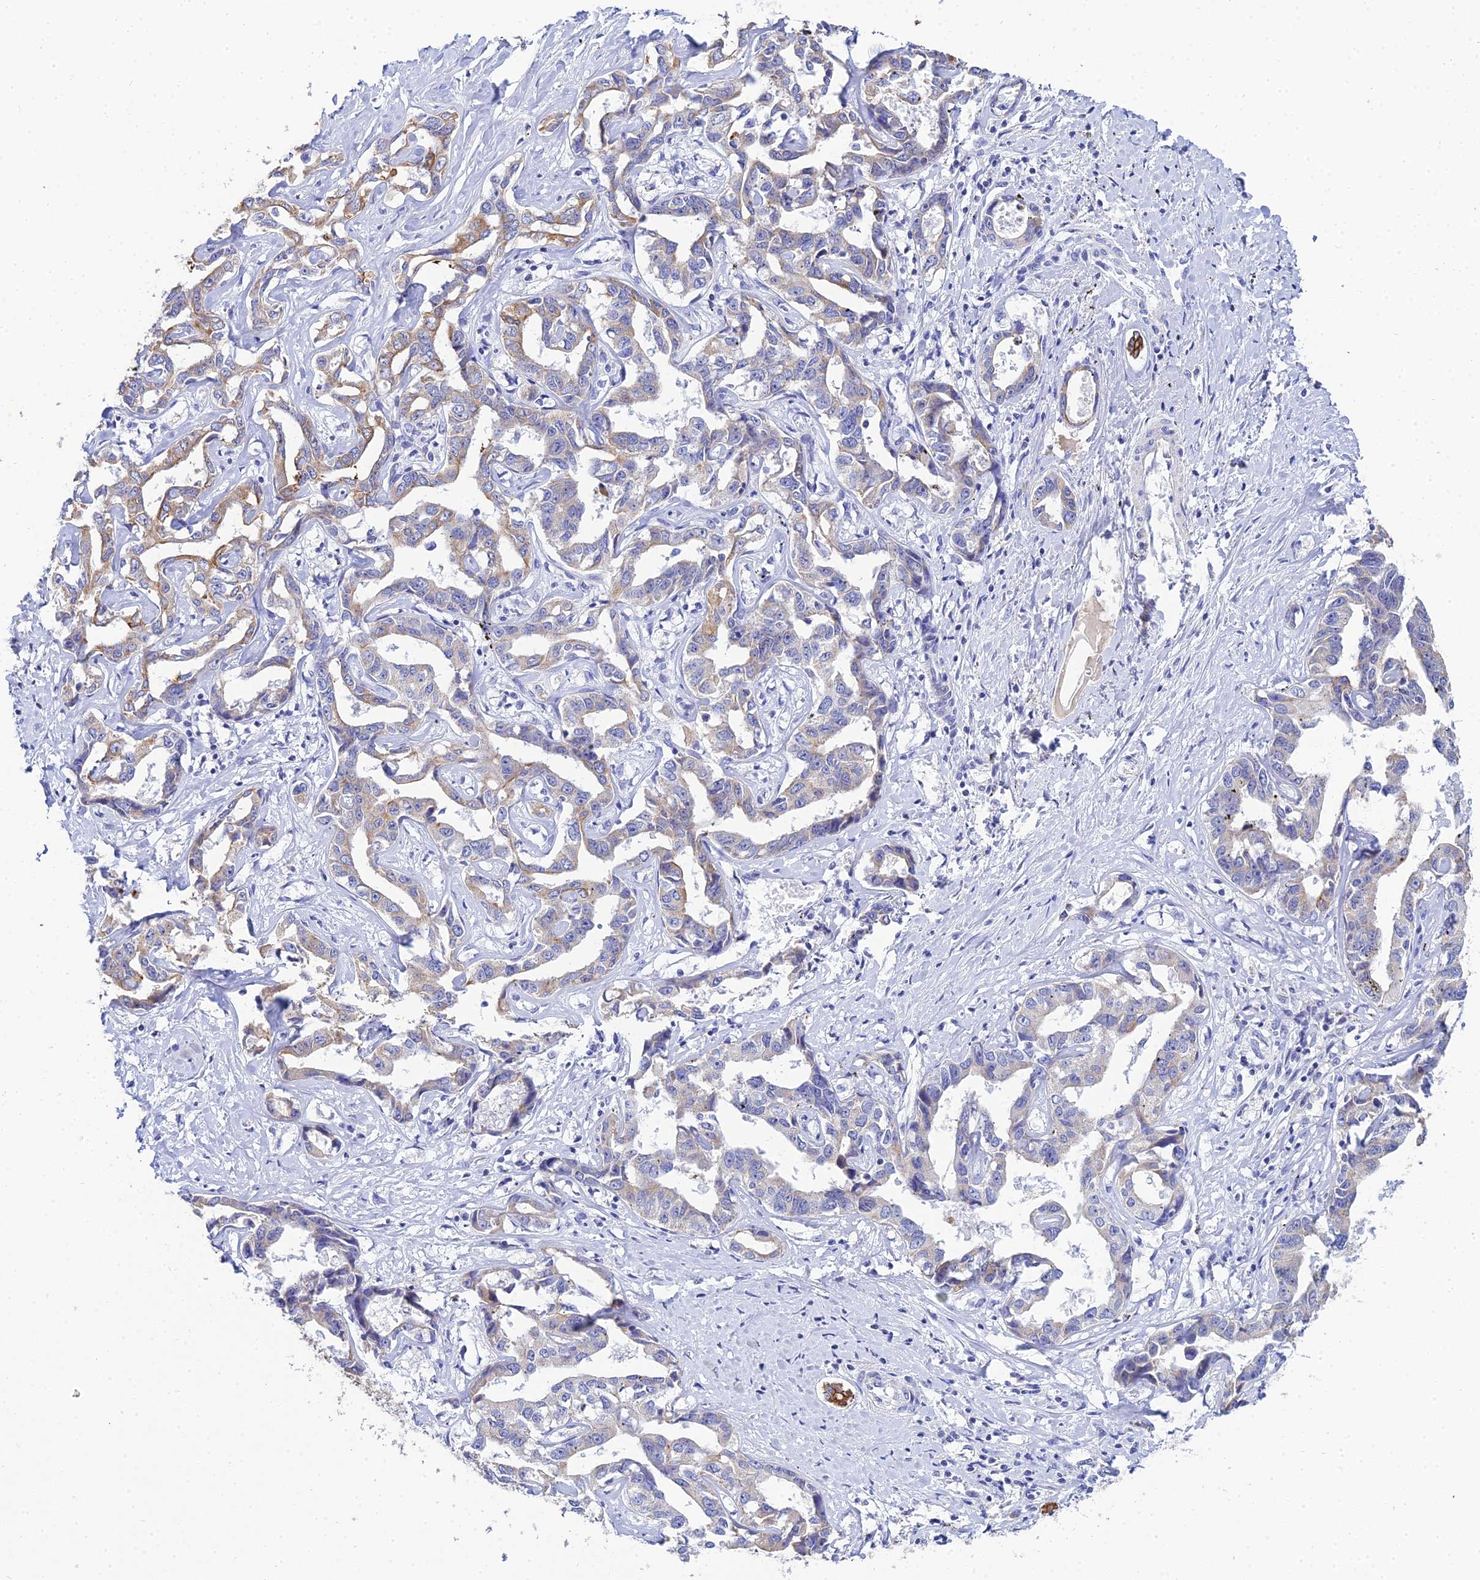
{"staining": {"intensity": "weak", "quantity": "25%-75%", "location": "cytoplasmic/membranous"}, "tissue": "liver cancer", "cell_type": "Tumor cells", "image_type": "cancer", "snomed": [{"axis": "morphology", "description": "Cholangiocarcinoma"}, {"axis": "topography", "description": "Liver"}], "caption": "Tumor cells show weak cytoplasmic/membranous expression in about 25%-75% of cells in cholangiocarcinoma (liver).", "gene": "ZXDA", "patient": {"sex": "male", "age": 59}}